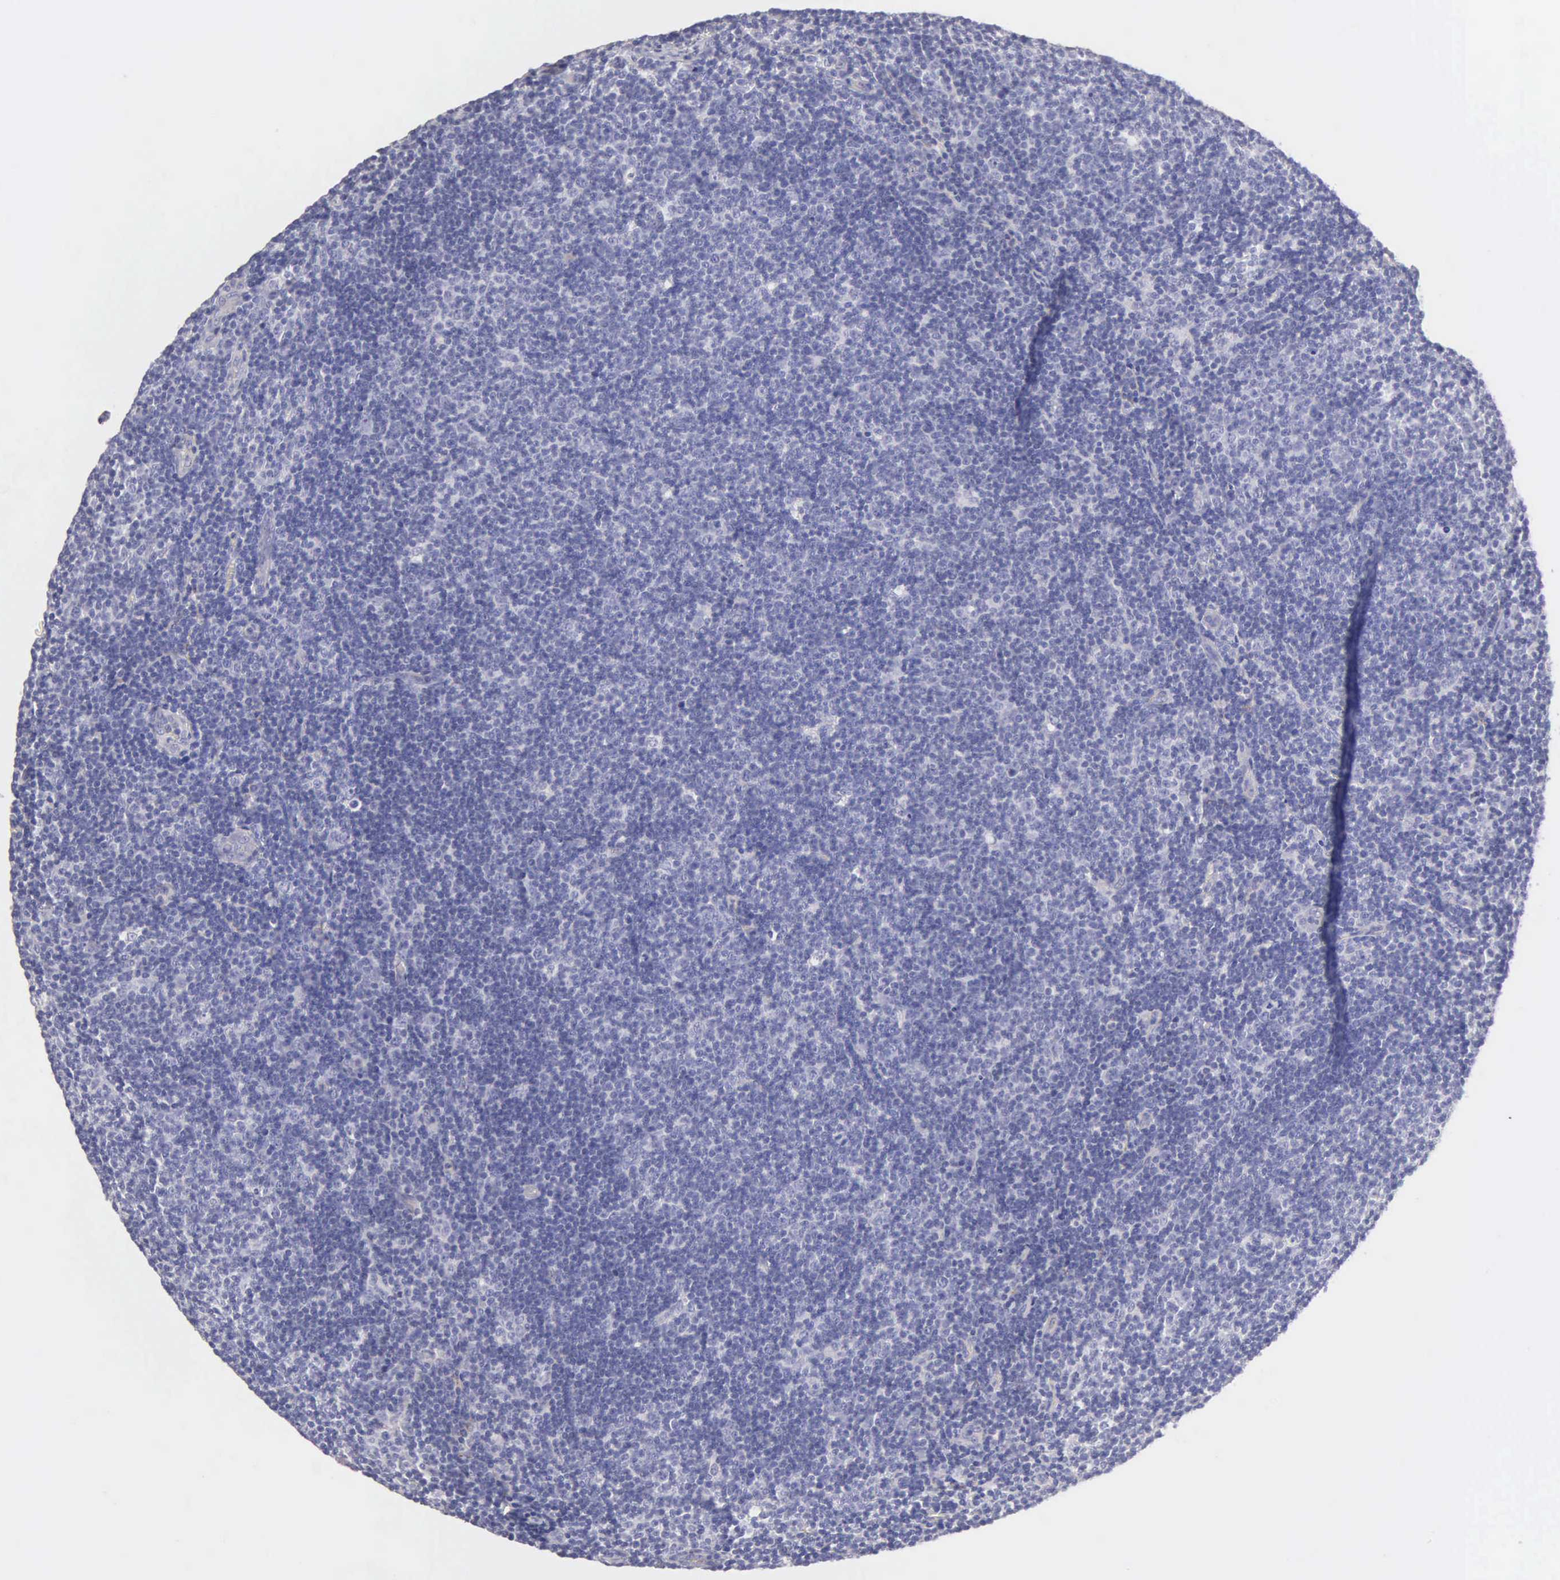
{"staining": {"intensity": "negative", "quantity": "none", "location": "none"}, "tissue": "lymphoma", "cell_type": "Tumor cells", "image_type": "cancer", "snomed": [{"axis": "morphology", "description": "Malignant lymphoma, non-Hodgkin's type, Low grade"}, {"axis": "topography", "description": "Lymph node"}], "caption": "Photomicrograph shows no significant protein positivity in tumor cells of lymphoma.", "gene": "APP", "patient": {"sex": "male", "age": 49}}